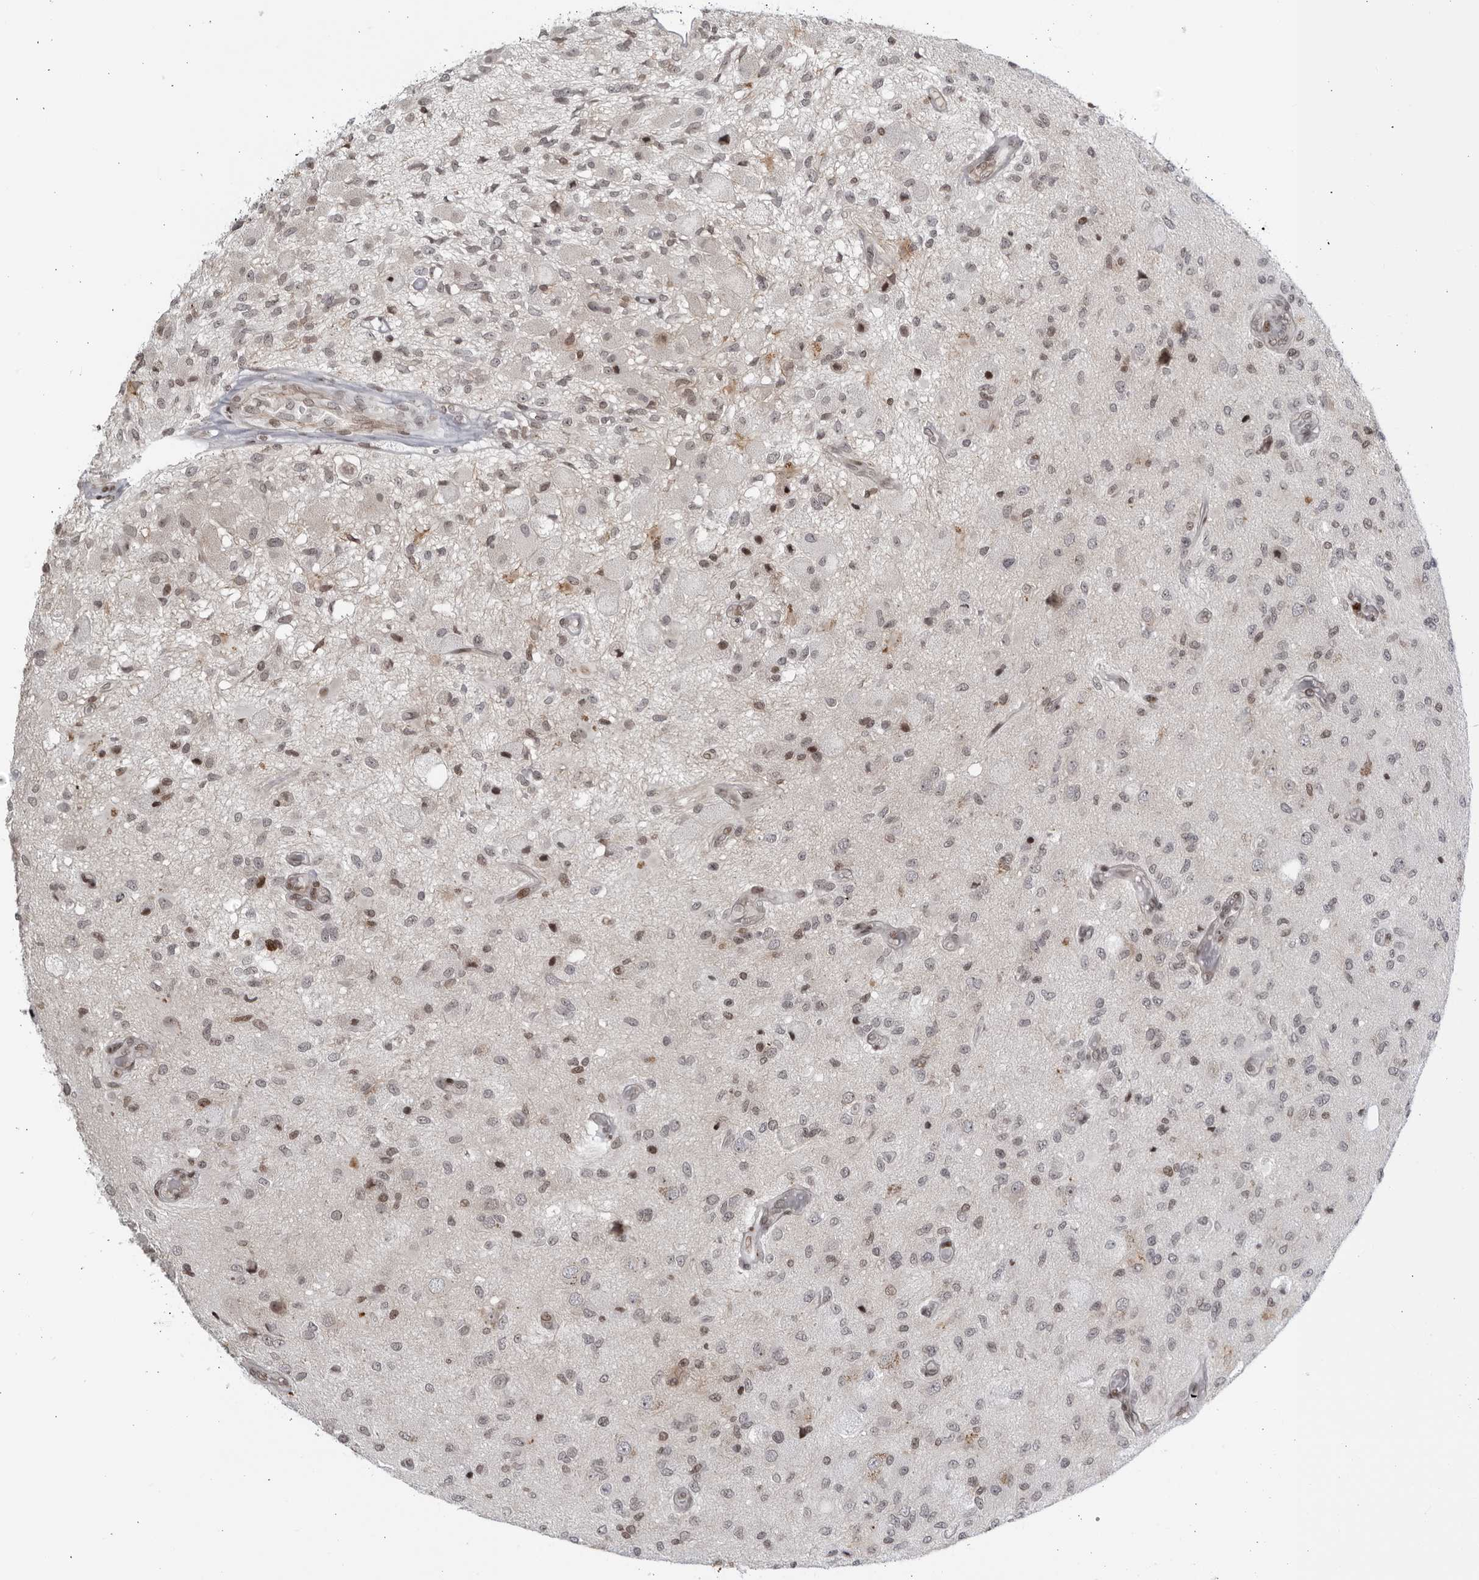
{"staining": {"intensity": "weak", "quantity": "<25%", "location": "nuclear"}, "tissue": "glioma", "cell_type": "Tumor cells", "image_type": "cancer", "snomed": [{"axis": "morphology", "description": "Normal tissue, NOS"}, {"axis": "morphology", "description": "Glioma, malignant, High grade"}, {"axis": "topography", "description": "Cerebral cortex"}], "caption": "IHC histopathology image of malignant high-grade glioma stained for a protein (brown), which shows no positivity in tumor cells. The staining is performed using DAB brown chromogen with nuclei counter-stained in using hematoxylin.", "gene": "DTL", "patient": {"sex": "male", "age": 77}}